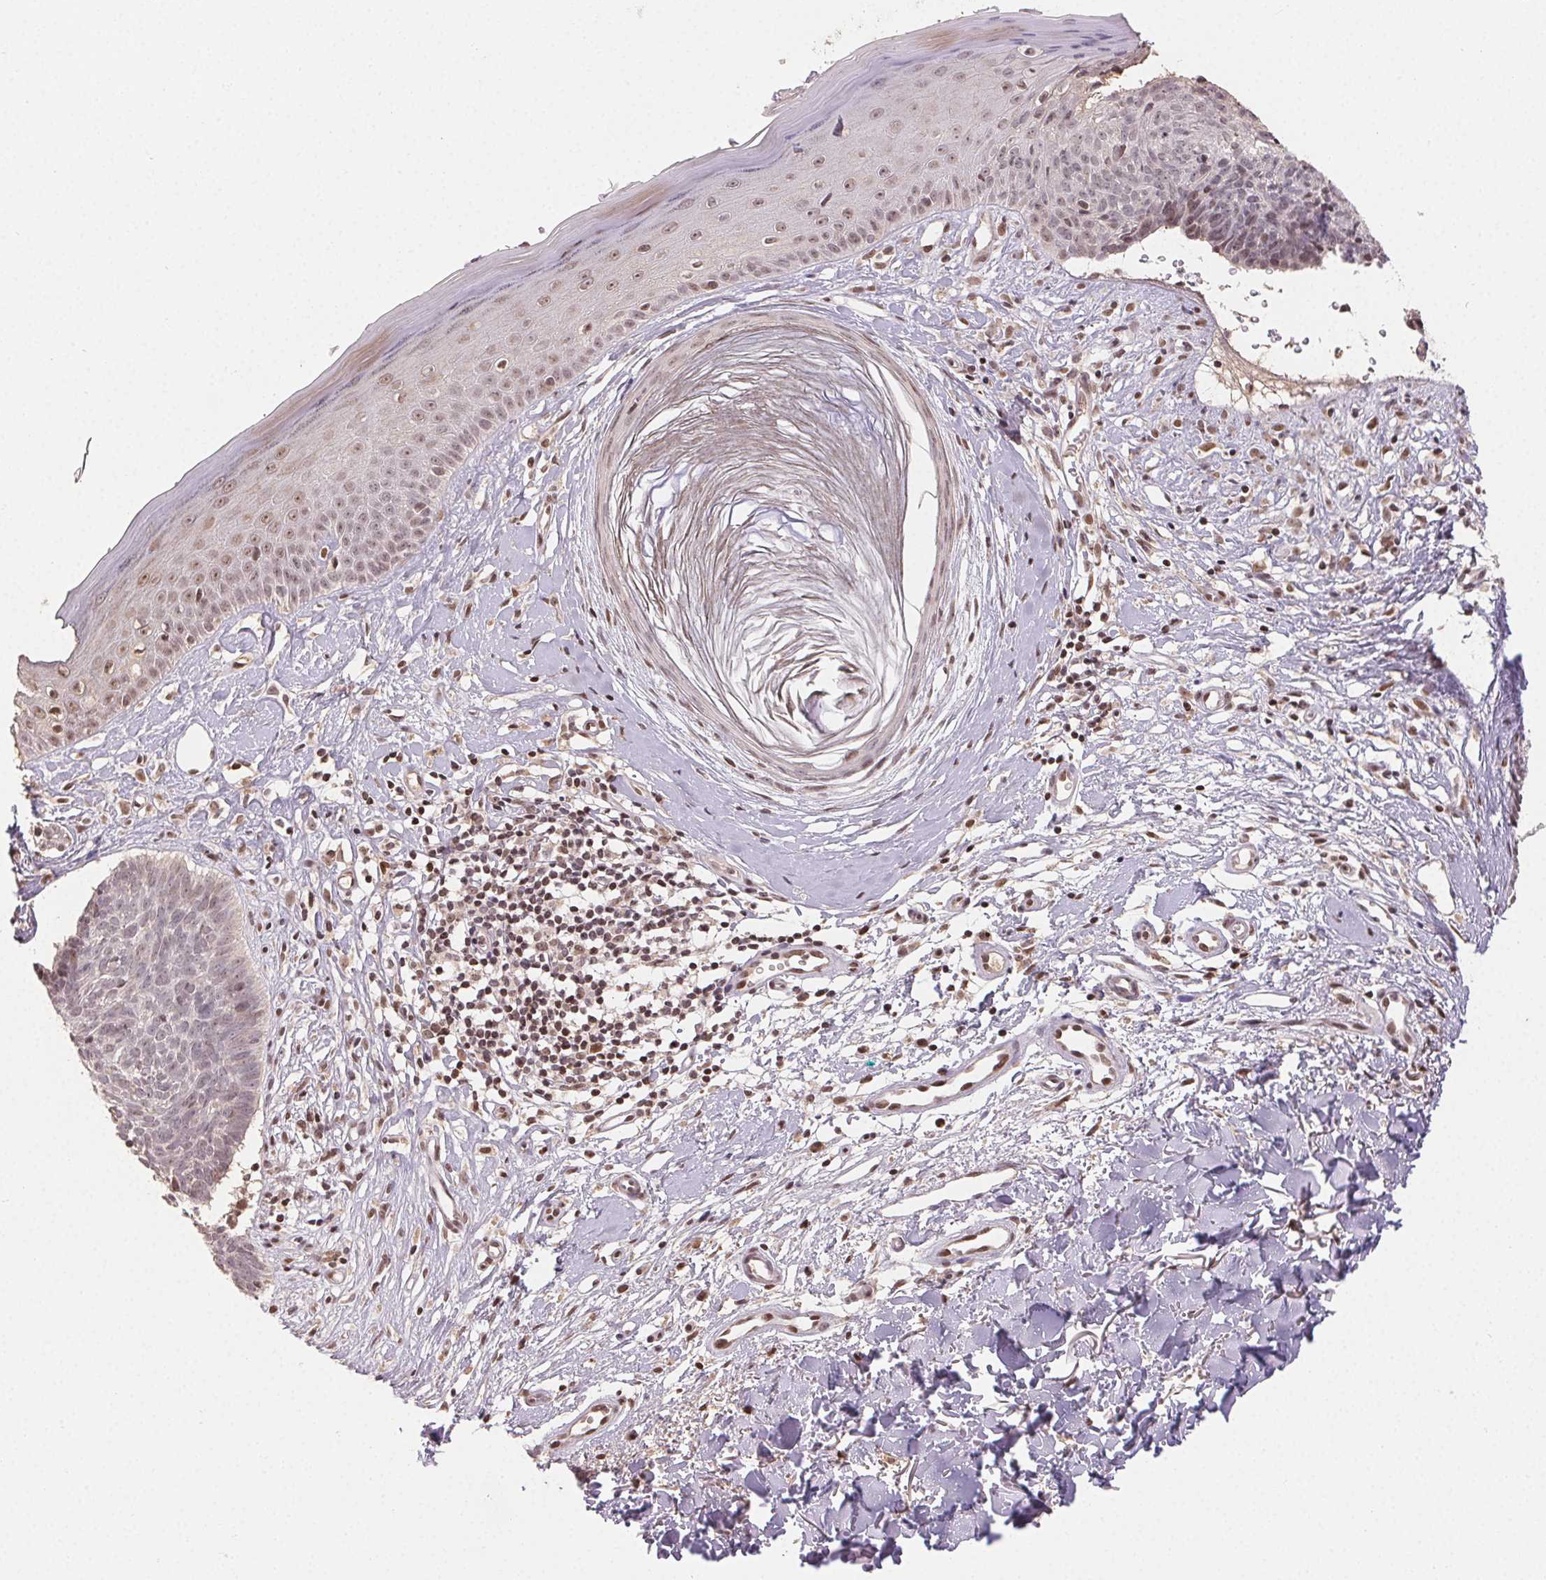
{"staining": {"intensity": "weak", "quantity": "<25%", "location": "nuclear"}, "tissue": "skin cancer", "cell_type": "Tumor cells", "image_type": "cancer", "snomed": [{"axis": "morphology", "description": "Basal cell carcinoma"}, {"axis": "topography", "description": "Skin"}], "caption": "There is no significant staining in tumor cells of basal cell carcinoma (skin).", "gene": "MAPKAPK2", "patient": {"sex": "male", "age": 51}}